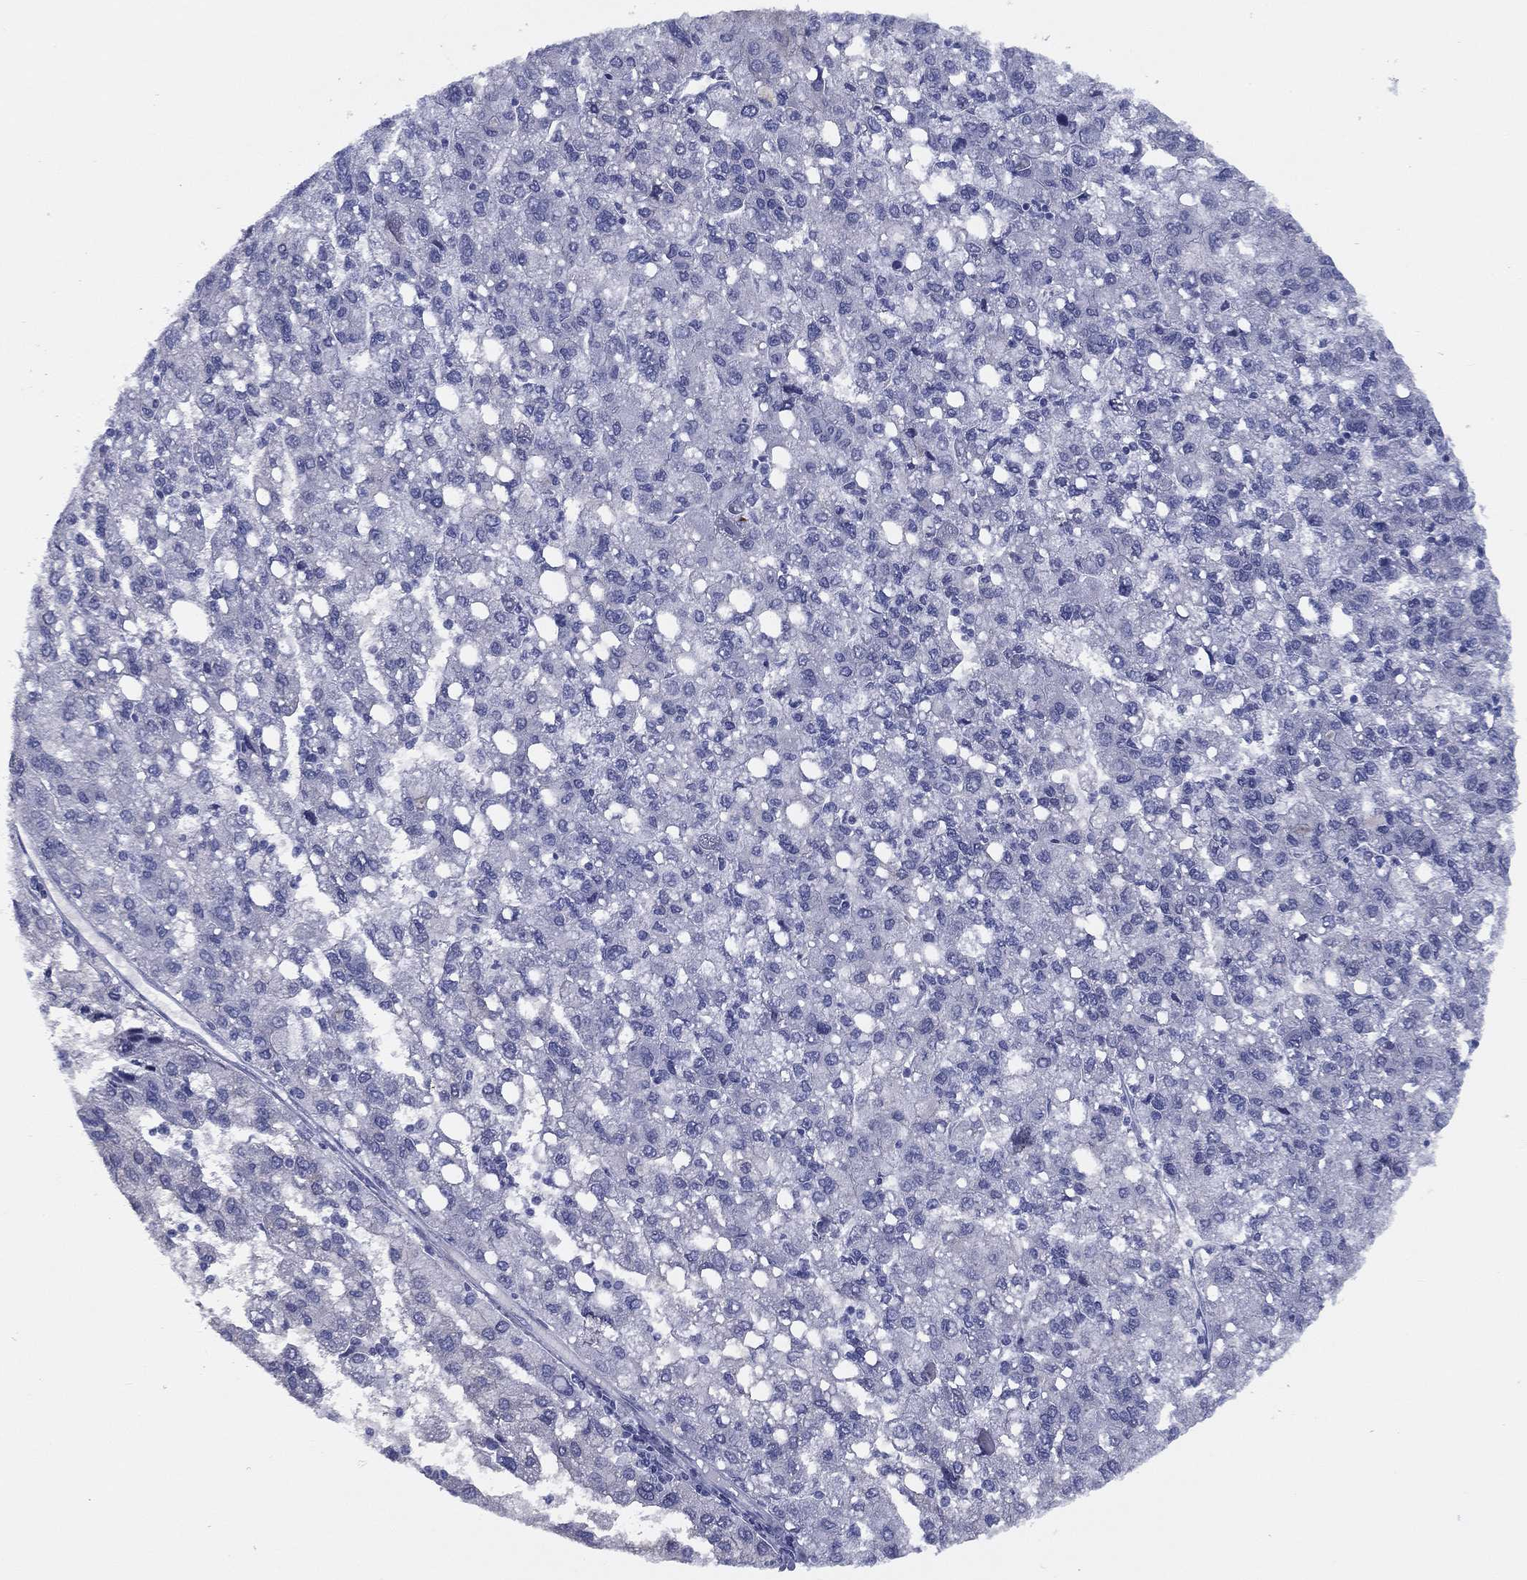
{"staining": {"intensity": "negative", "quantity": "none", "location": "none"}, "tissue": "liver cancer", "cell_type": "Tumor cells", "image_type": "cancer", "snomed": [{"axis": "morphology", "description": "Carcinoma, Hepatocellular, NOS"}, {"axis": "topography", "description": "Liver"}], "caption": "The image shows no staining of tumor cells in liver cancer. (Brightfield microscopy of DAB (3,3'-diaminobenzidine) IHC at high magnification).", "gene": "TMEM252", "patient": {"sex": "female", "age": 82}}